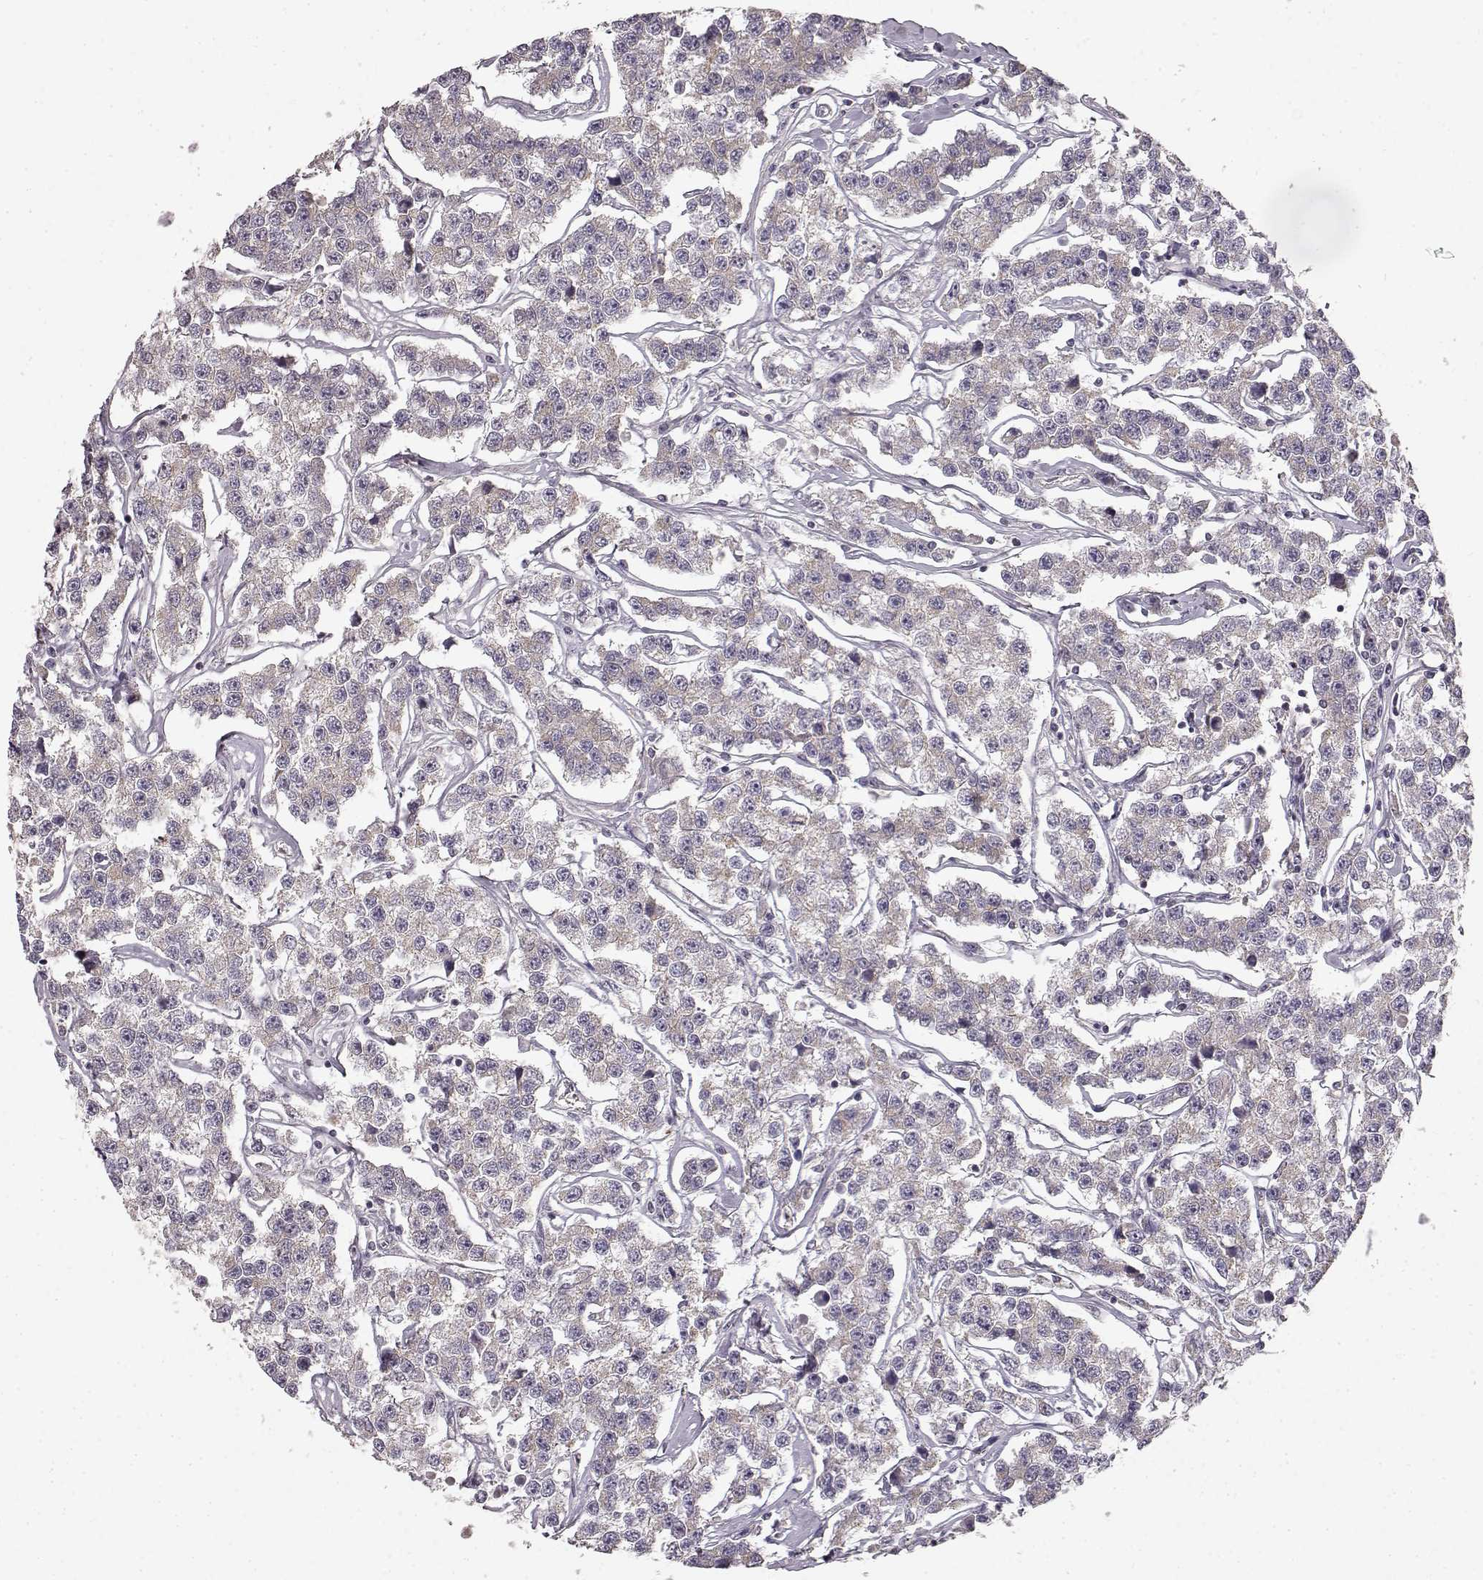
{"staining": {"intensity": "negative", "quantity": "none", "location": "none"}, "tissue": "testis cancer", "cell_type": "Tumor cells", "image_type": "cancer", "snomed": [{"axis": "morphology", "description": "Seminoma, NOS"}, {"axis": "topography", "description": "Testis"}], "caption": "Immunohistochemistry (IHC) image of neoplastic tissue: testis cancer stained with DAB demonstrates no significant protein positivity in tumor cells.", "gene": "ERBB3", "patient": {"sex": "male", "age": 59}}